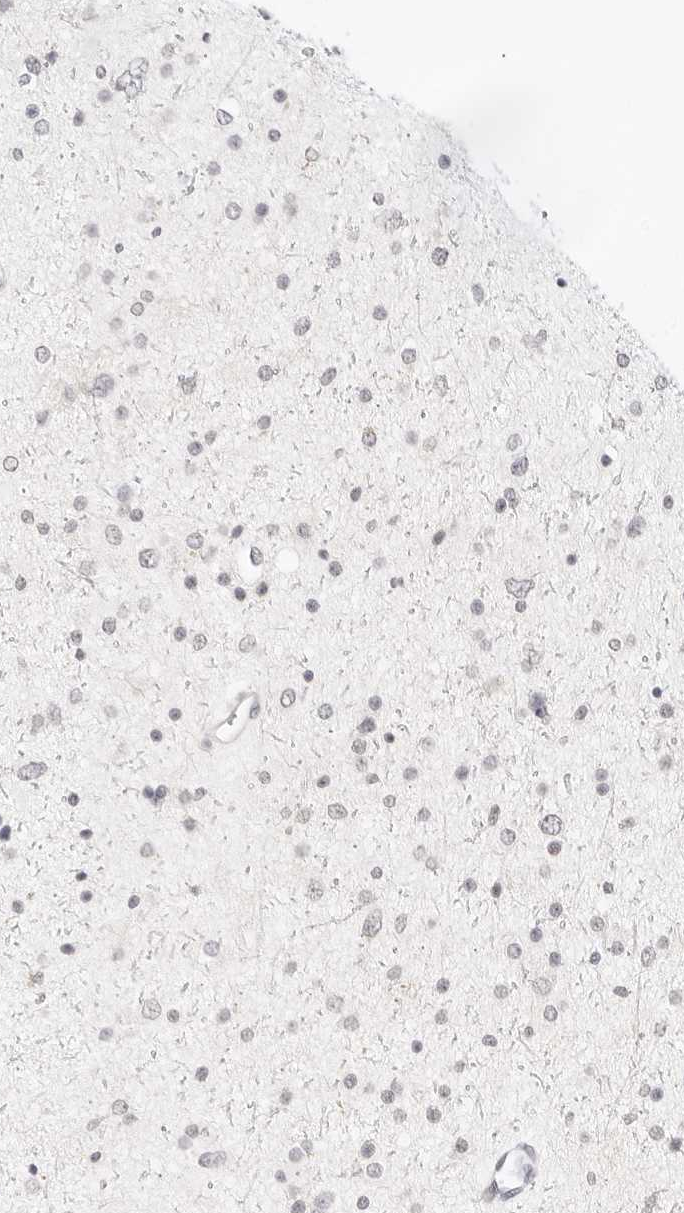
{"staining": {"intensity": "negative", "quantity": "none", "location": "none"}, "tissue": "glioma", "cell_type": "Tumor cells", "image_type": "cancer", "snomed": [{"axis": "morphology", "description": "Glioma, malignant, Low grade"}, {"axis": "topography", "description": "Brain"}], "caption": "This is an immunohistochemistry photomicrograph of glioma. There is no expression in tumor cells.", "gene": "XKR4", "patient": {"sex": "female", "age": 37}}